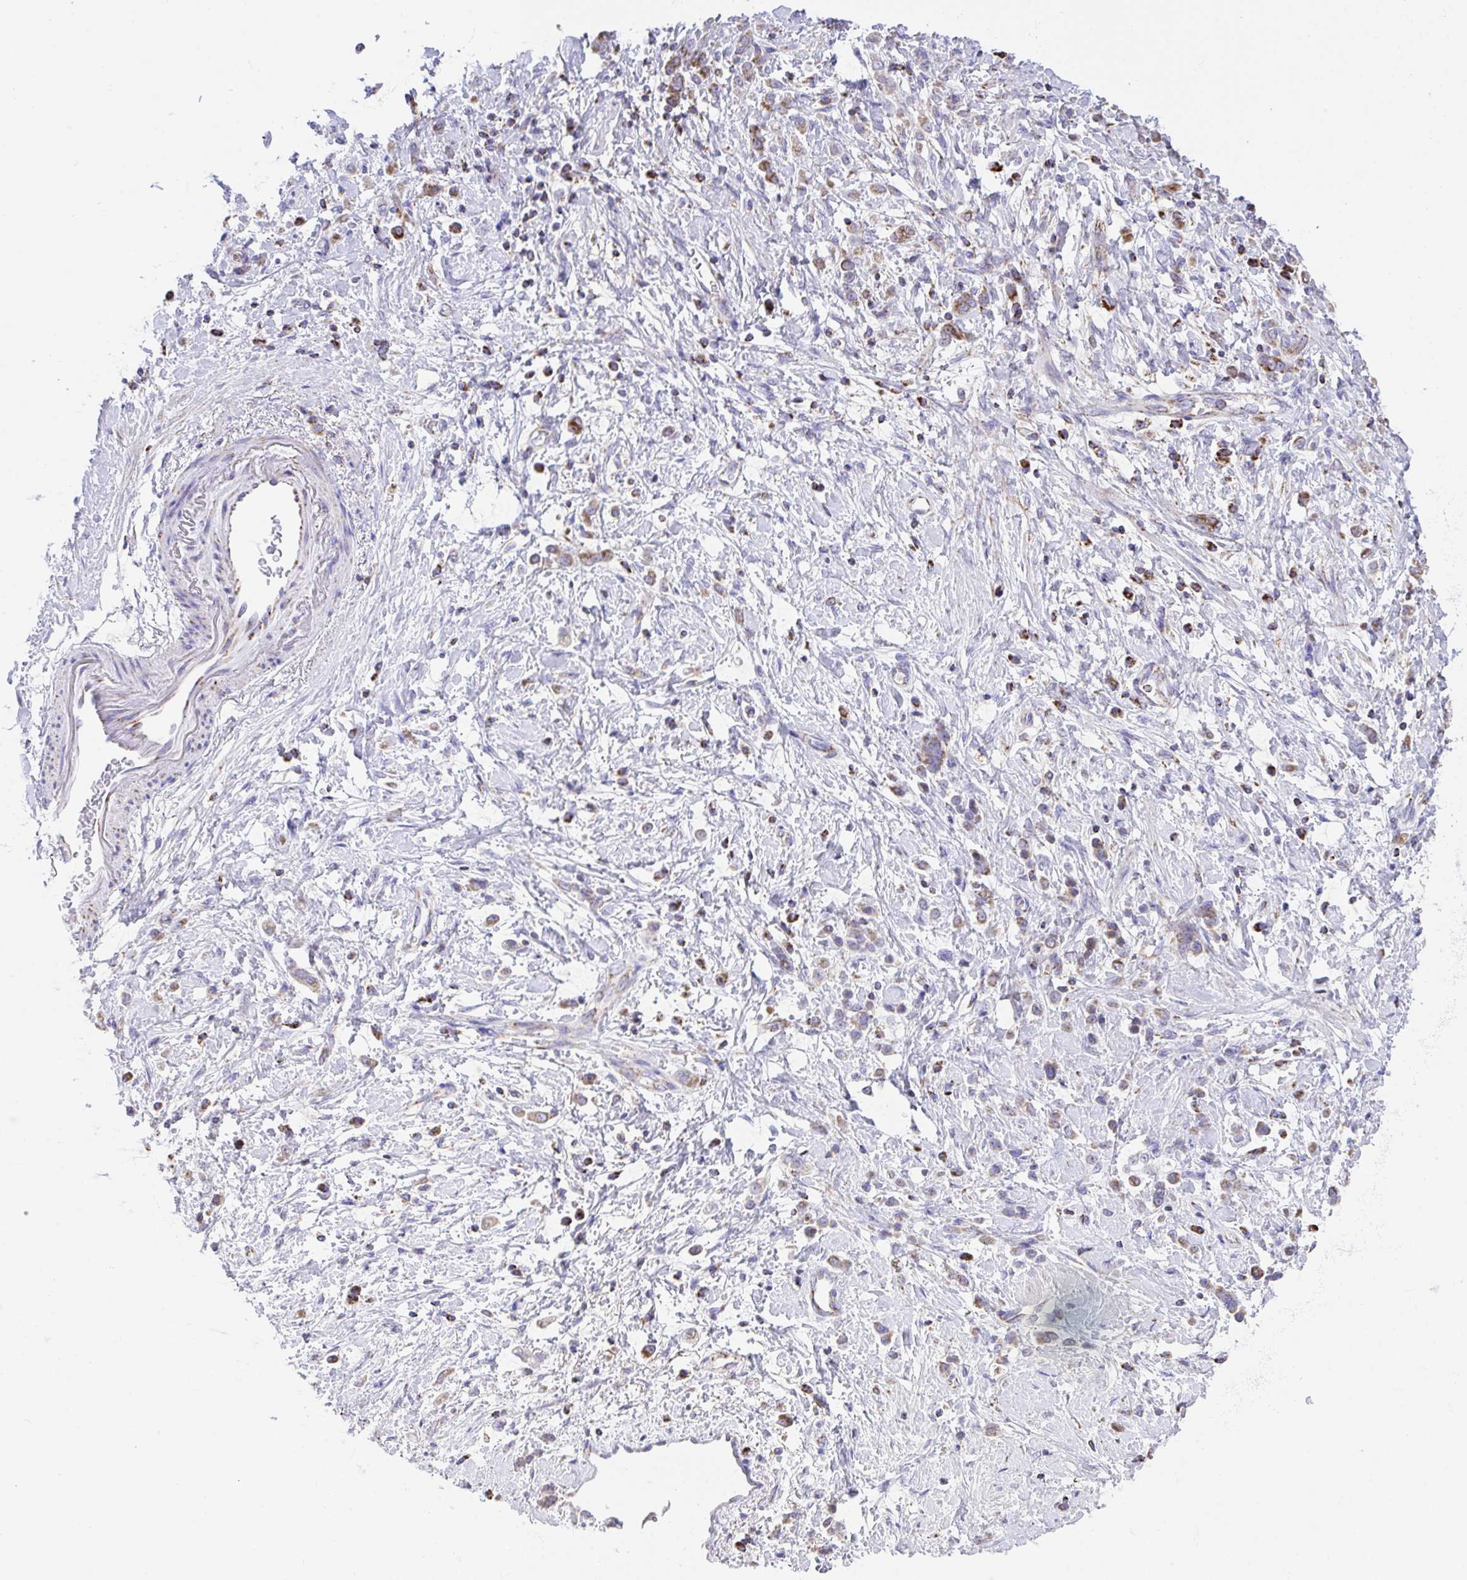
{"staining": {"intensity": "moderate", "quantity": ">75%", "location": "cytoplasmic/membranous"}, "tissue": "stomach cancer", "cell_type": "Tumor cells", "image_type": "cancer", "snomed": [{"axis": "morphology", "description": "Adenocarcinoma, NOS"}, {"axis": "topography", "description": "Stomach"}], "caption": "Adenocarcinoma (stomach) stained for a protein (brown) reveals moderate cytoplasmic/membranous positive expression in approximately >75% of tumor cells.", "gene": "PCMTD2", "patient": {"sex": "female", "age": 60}}